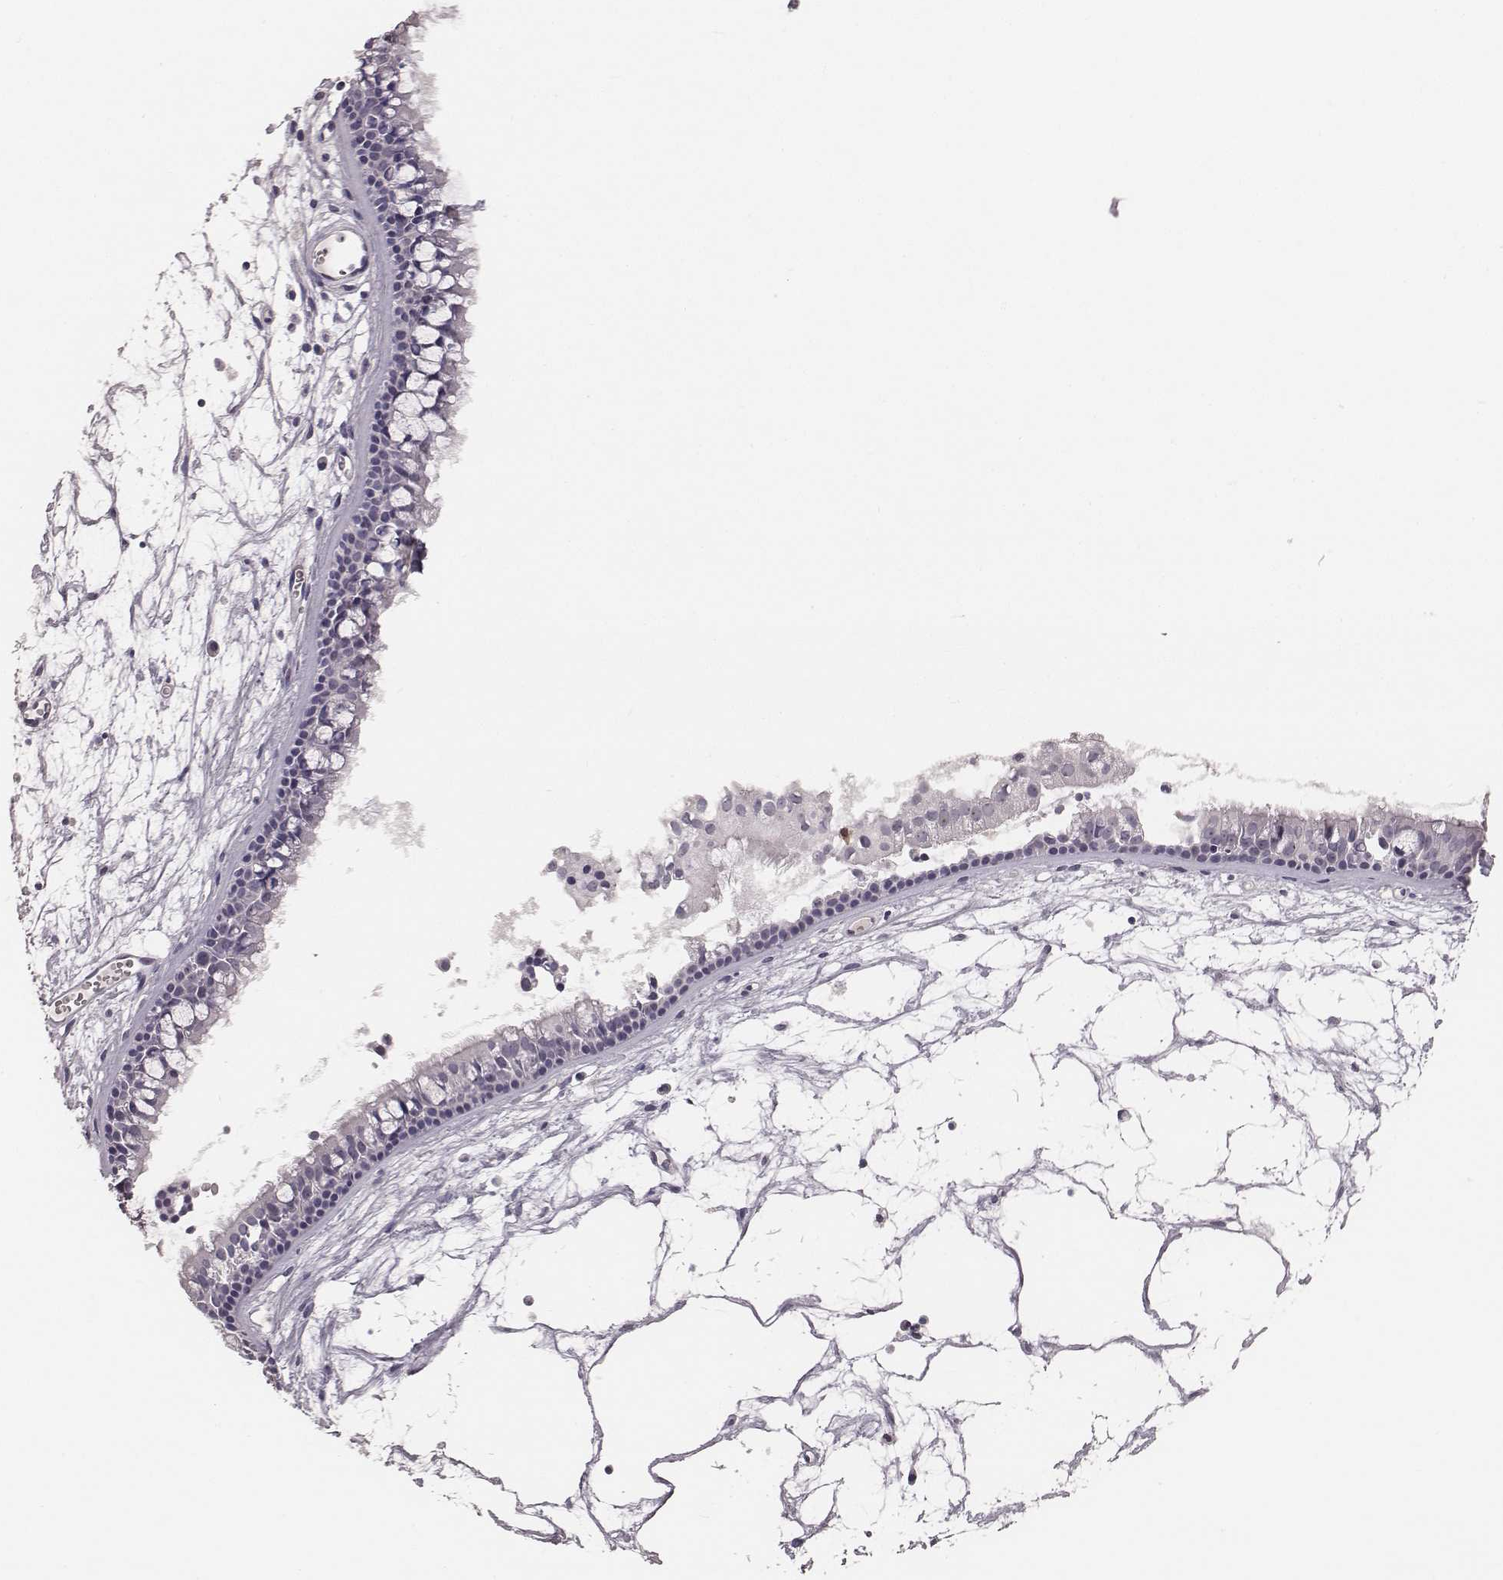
{"staining": {"intensity": "negative", "quantity": "none", "location": "none"}, "tissue": "nasopharynx", "cell_type": "Respiratory epithelial cells", "image_type": "normal", "snomed": [{"axis": "morphology", "description": "Normal tissue, NOS"}, {"axis": "topography", "description": "Nasopharynx"}], "caption": "Micrograph shows no protein positivity in respiratory epithelial cells of unremarkable nasopharynx. (Stains: DAB (3,3'-diaminobenzidine) immunohistochemistry (IHC) with hematoxylin counter stain, Microscopy: brightfield microscopy at high magnification).", "gene": "NIFK", "patient": {"sex": "female", "age": 68}}